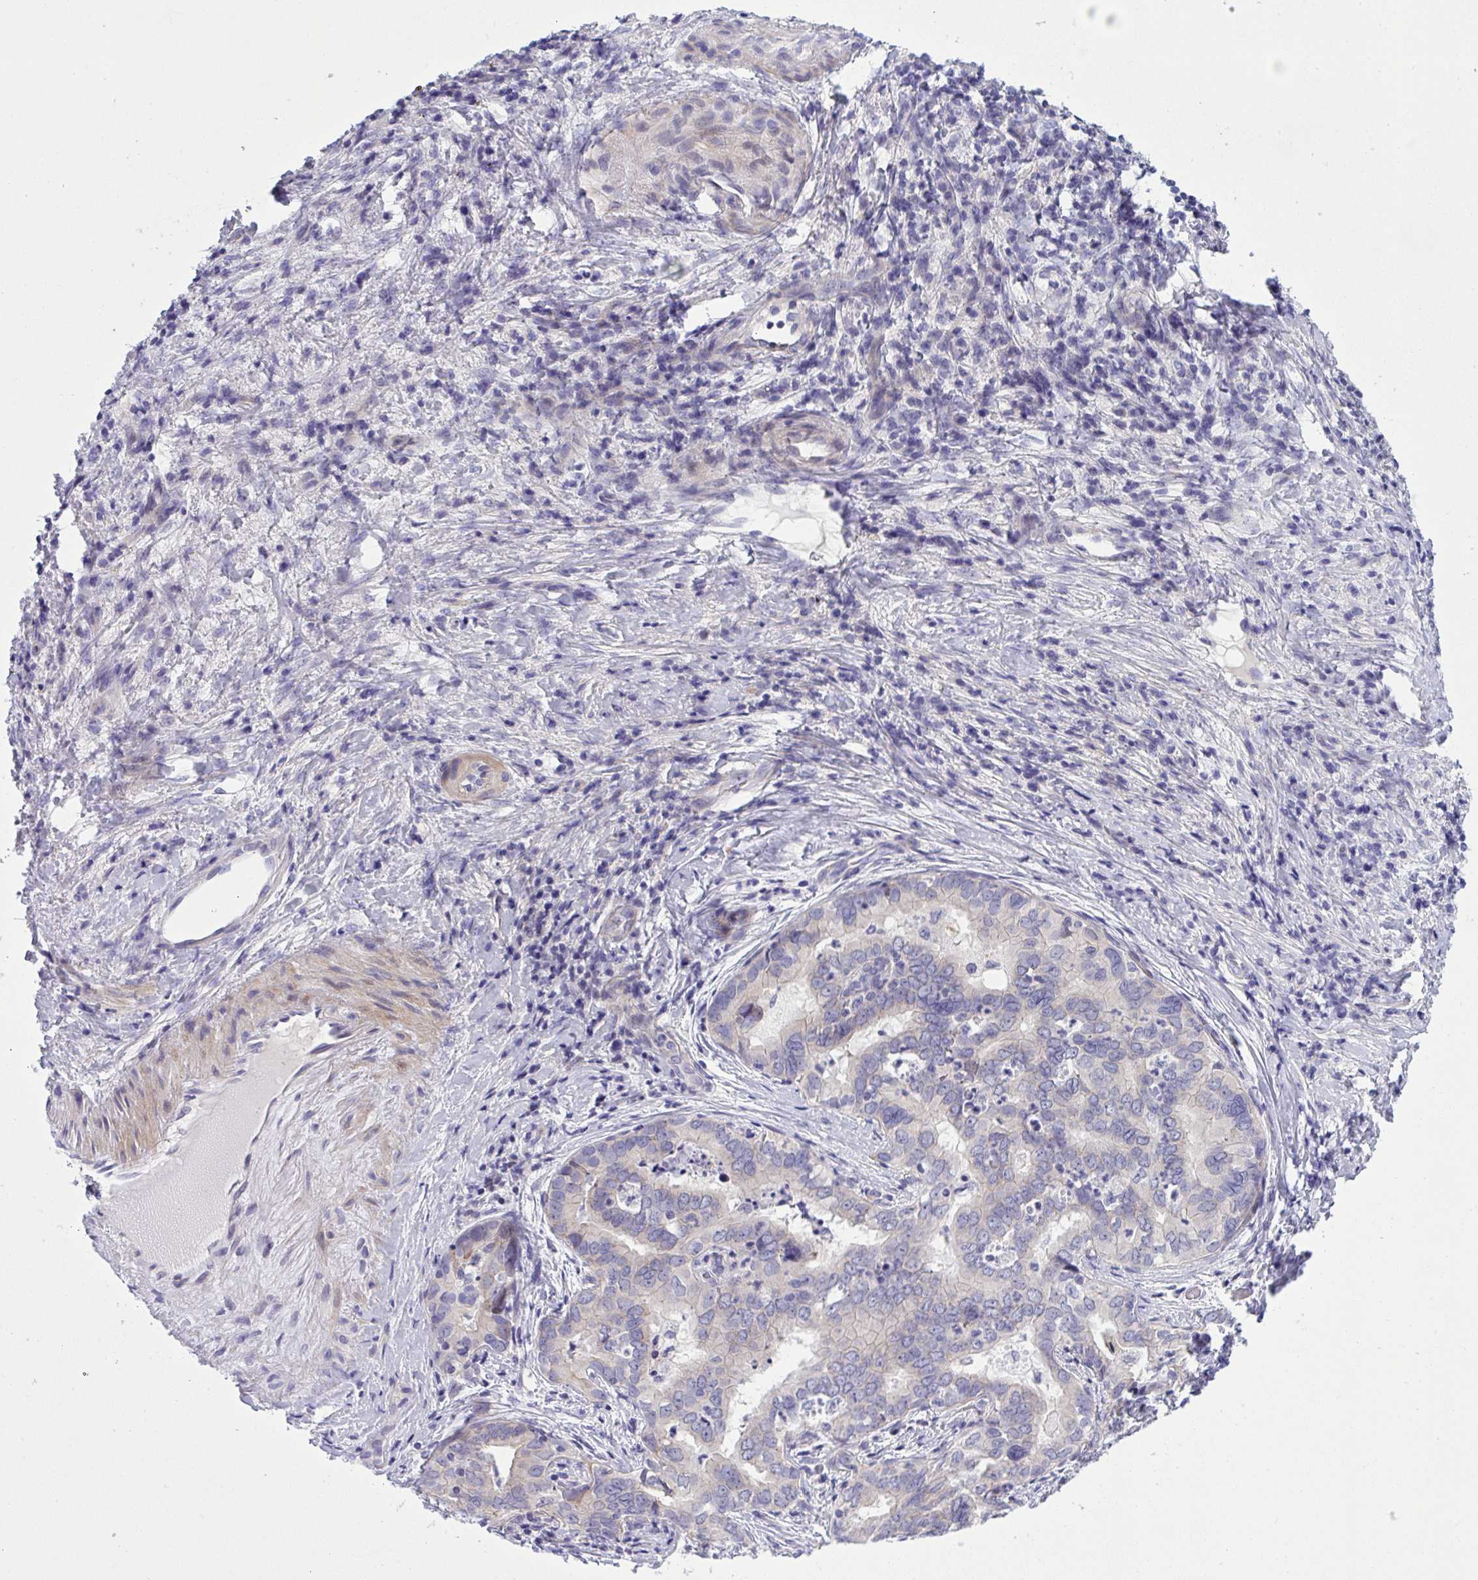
{"staining": {"intensity": "negative", "quantity": "none", "location": "none"}, "tissue": "liver cancer", "cell_type": "Tumor cells", "image_type": "cancer", "snomed": [{"axis": "morphology", "description": "Cholangiocarcinoma"}, {"axis": "topography", "description": "Liver"}], "caption": "High magnification brightfield microscopy of liver cancer stained with DAB (brown) and counterstained with hematoxylin (blue): tumor cells show no significant staining.", "gene": "WDR97", "patient": {"sex": "female", "age": 64}}